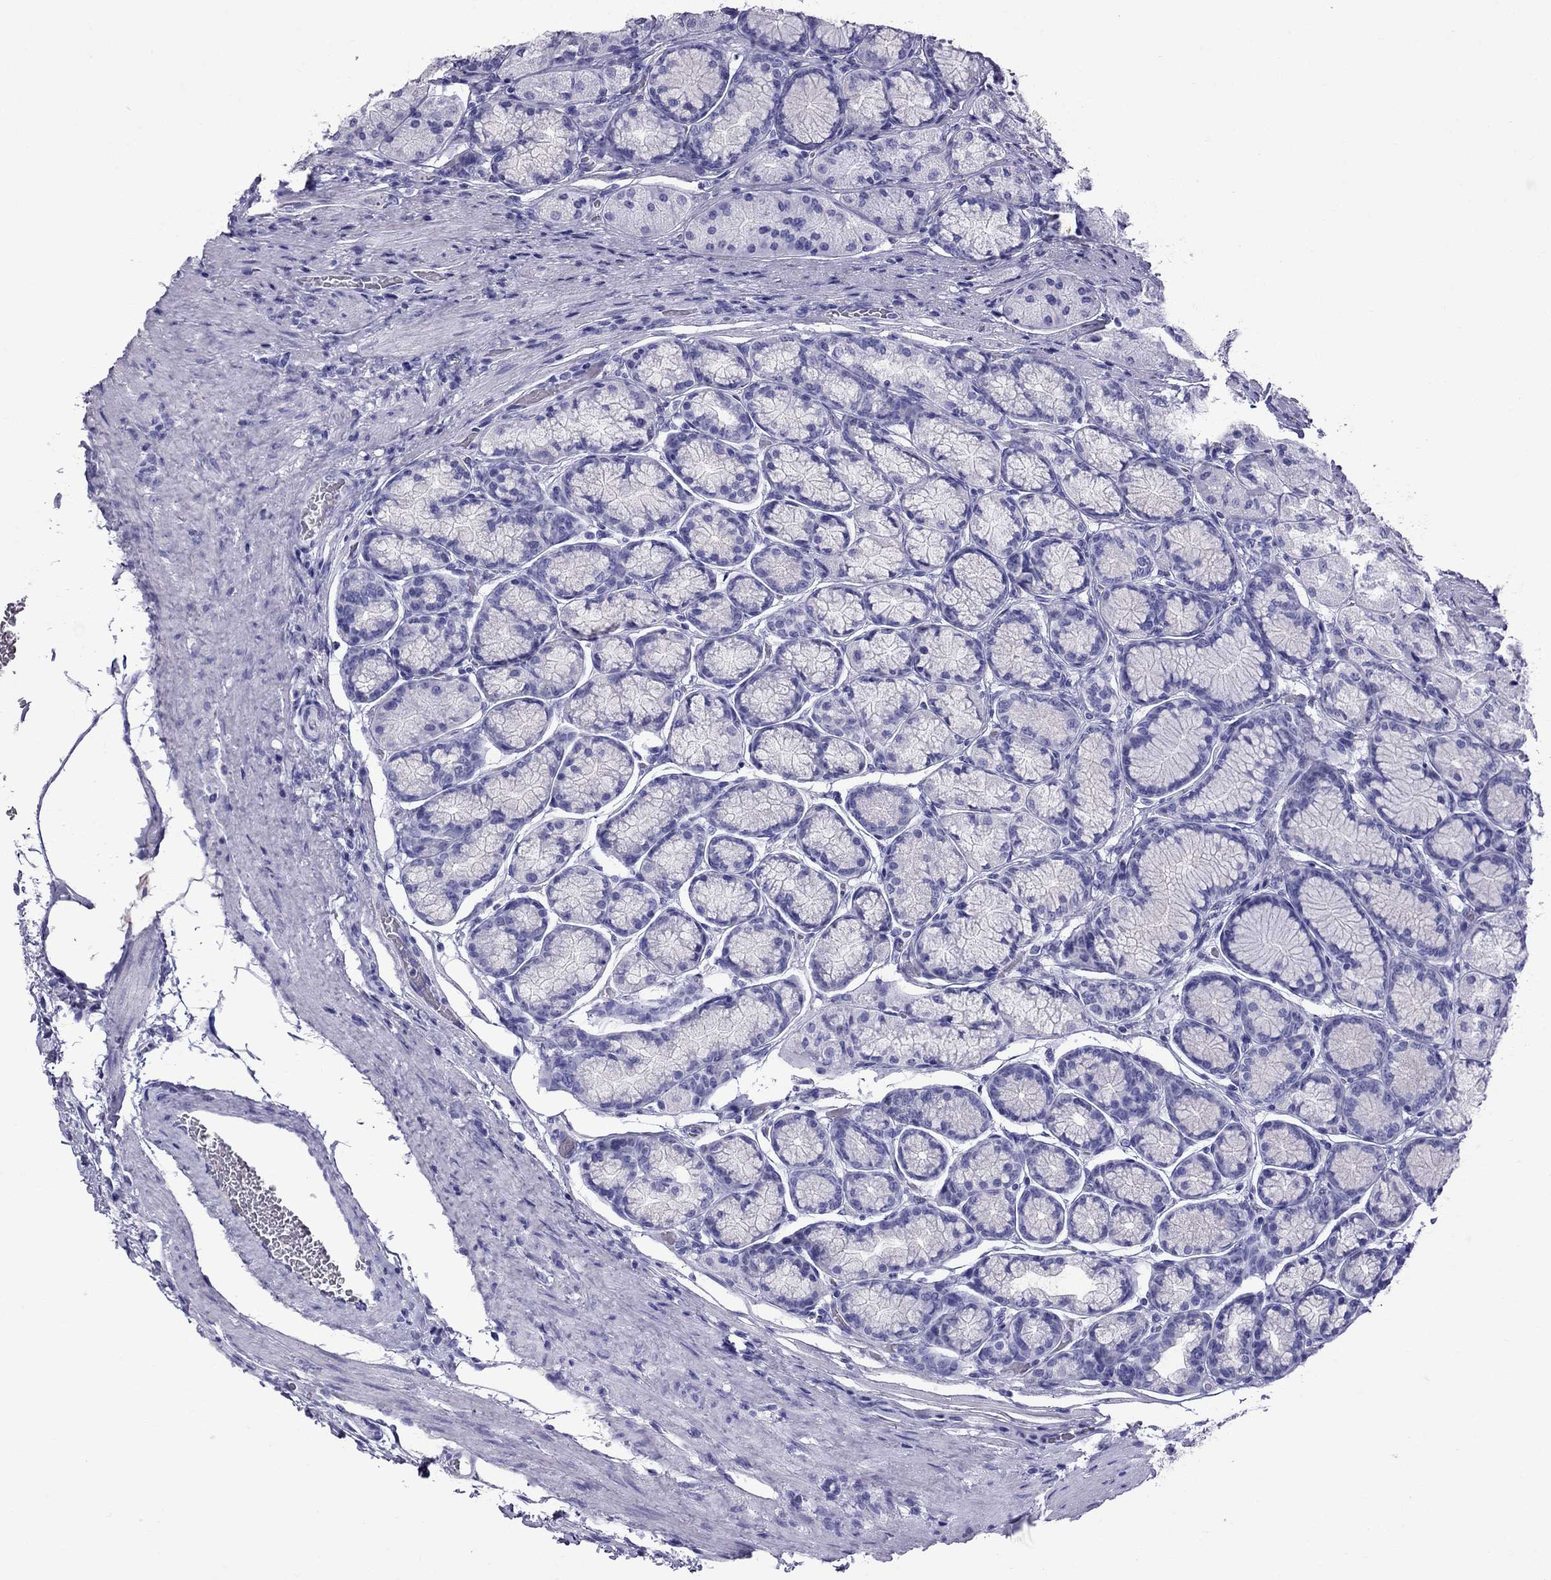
{"staining": {"intensity": "negative", "quantity": "none", "location": "none"}, "tissue": "stomach", "cell_type": "Glandular cells", "image_type": "normal", "snomed": [{"axis": "morphology", "description": "Normal tissue, NOS"}, {"axis": "morphology", "description": "Adenocarcinoma, NOS"}, {"axis": "morphology", "description": "Adenocarcinoma, High grade"}, {"axis": "topography", "description": "Stomach, upper"}, {"axis": "topography", "description": "Stomach"}], "caption": "Immunohistochemical staining of unremarkable stomach displays no significant staining in glandular cells.", "gene": "SCART1", "patient": {"sex": "female", "age": 65}}